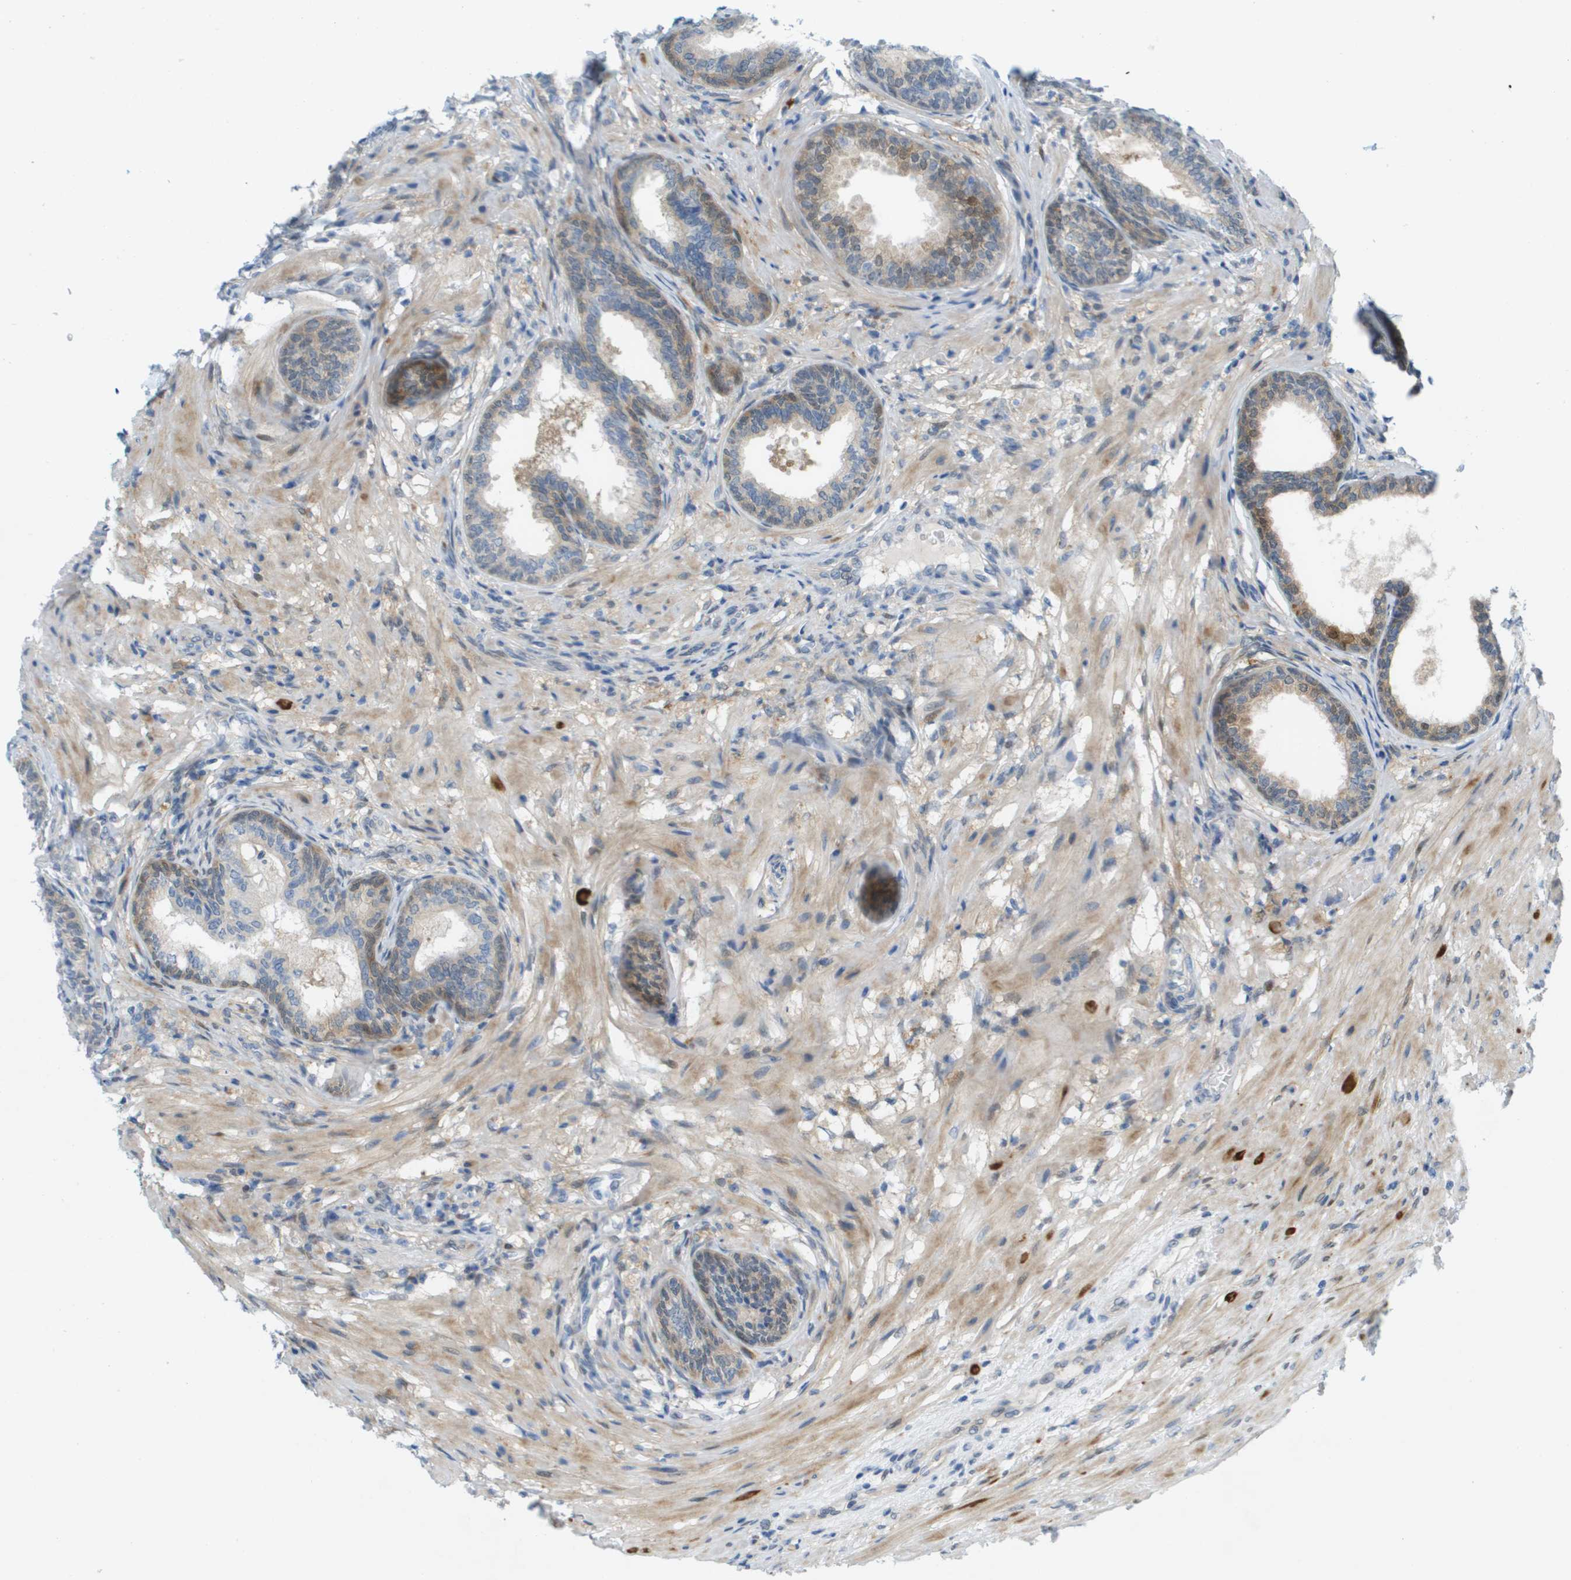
{"staining": {"intensity": "moderate", "quantity": "25%-75%", "location": "cytoplasmic/membranous,nuclear"}, "tissue": "prostate", "cell_type": "Glandular cells", "image_type": "normal", "snomed": [{"axis": "morphology", "description": "Normal tissue, NOS"}, {"axis": "topography", "description": "Prostate"}], "caption": "Immunohistochemical staining of benign human prostate demonstrates moderate cytoplasmic/membranous,nuclear protein positivity in approximately 25%-75% of glandular cells.", "gene": "CUL9", "patient": {"sex": "male", "age": 76}}